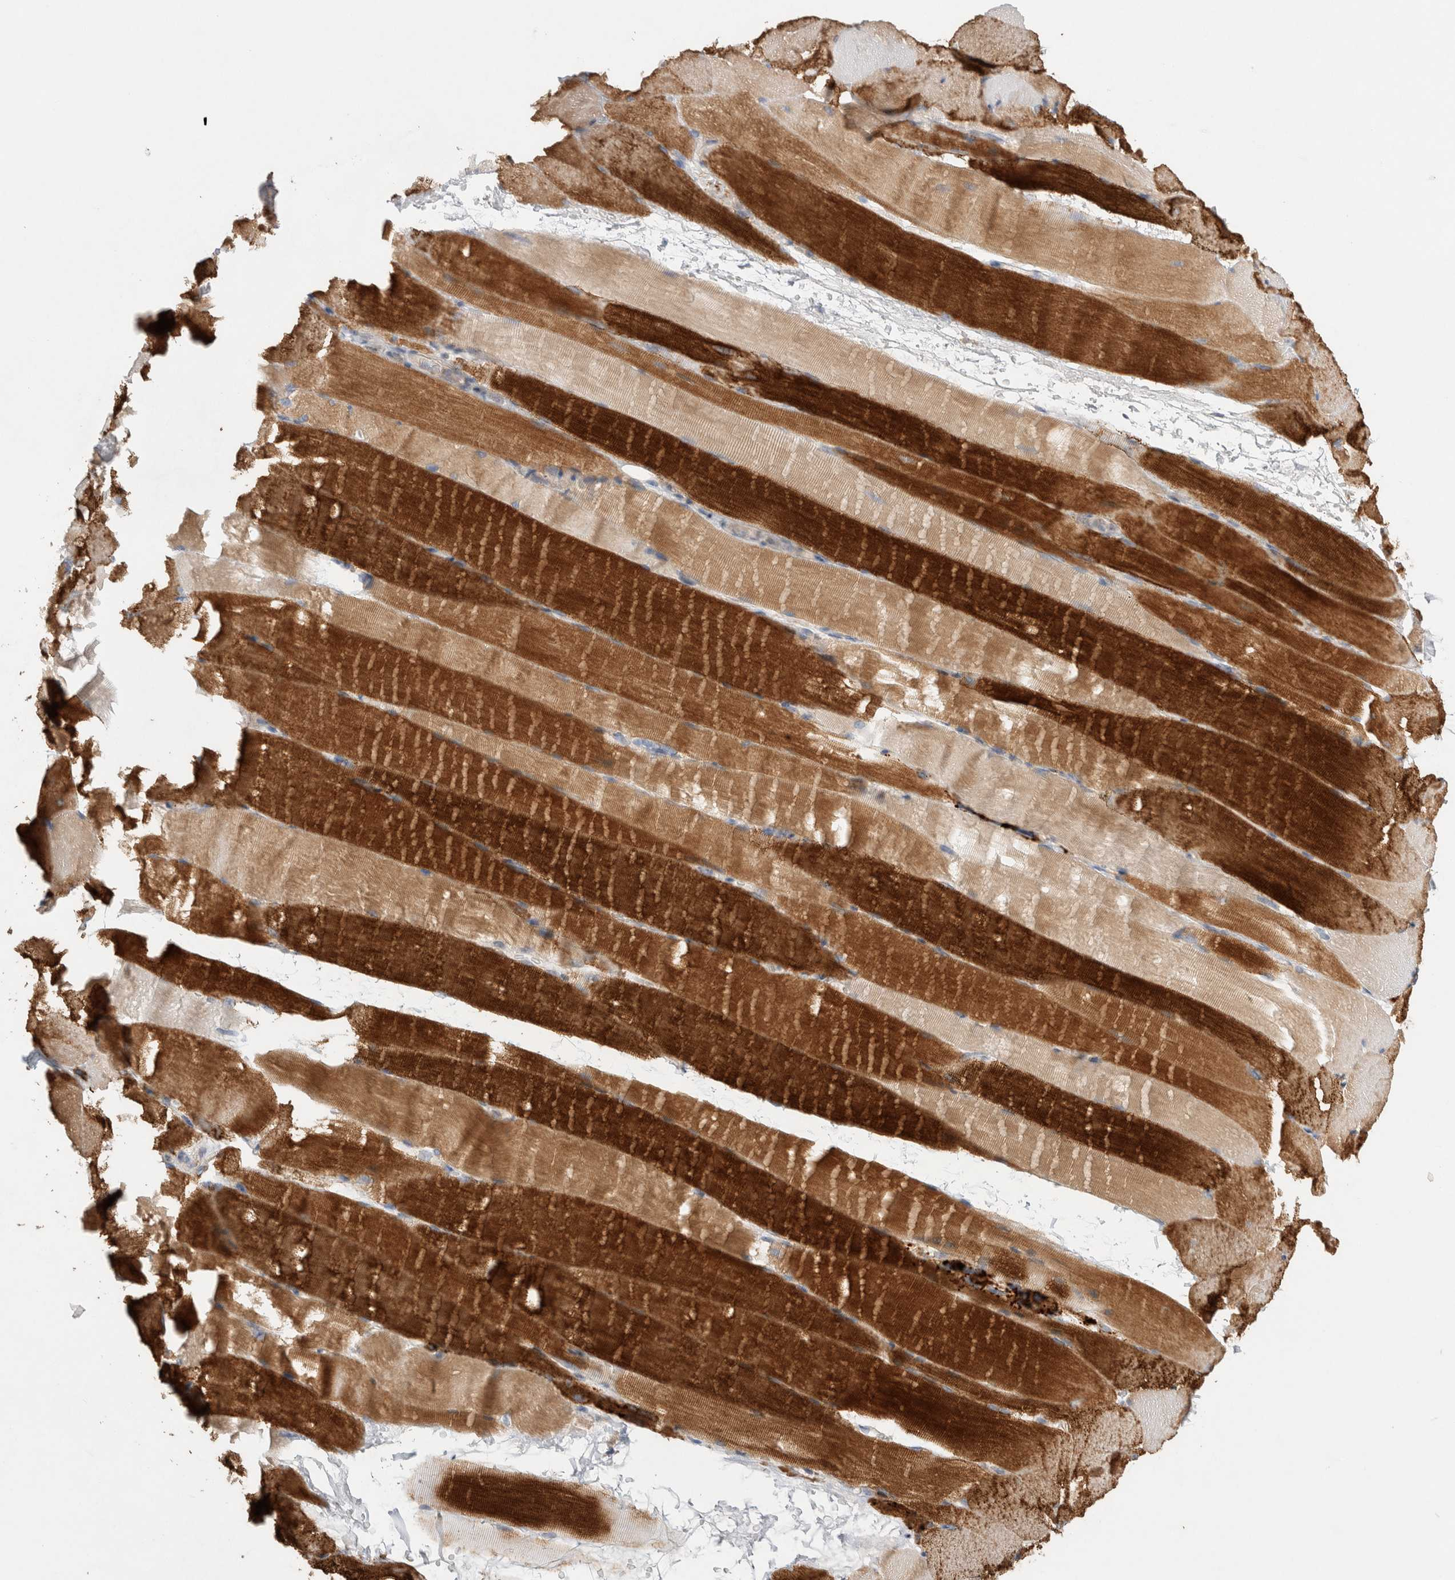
{"staining": {"intensity": "strong", "quantity": ">75%", "location": "cytoplasmic/membranous"}, "tissue": "skeletal muscle", "cell_type": "Myocytes", "image_type": "normal", "snomed": [{"axis": "morphology", "description": "Normal tissue, NOS"}, {"axis": "topography", "description": "Skeletal muscle"}, {"axis": "topography", "description": "Parathyroid gland"}], "caption": "An image showing strong cytoplasmic/membranous expression in approximately >75% of myocytes in benign skeletal muscle, as visualized by brown immunohistochemical staining.", "gene": "TBC1D16", "patient": {"sex": "female", "age": 37}}